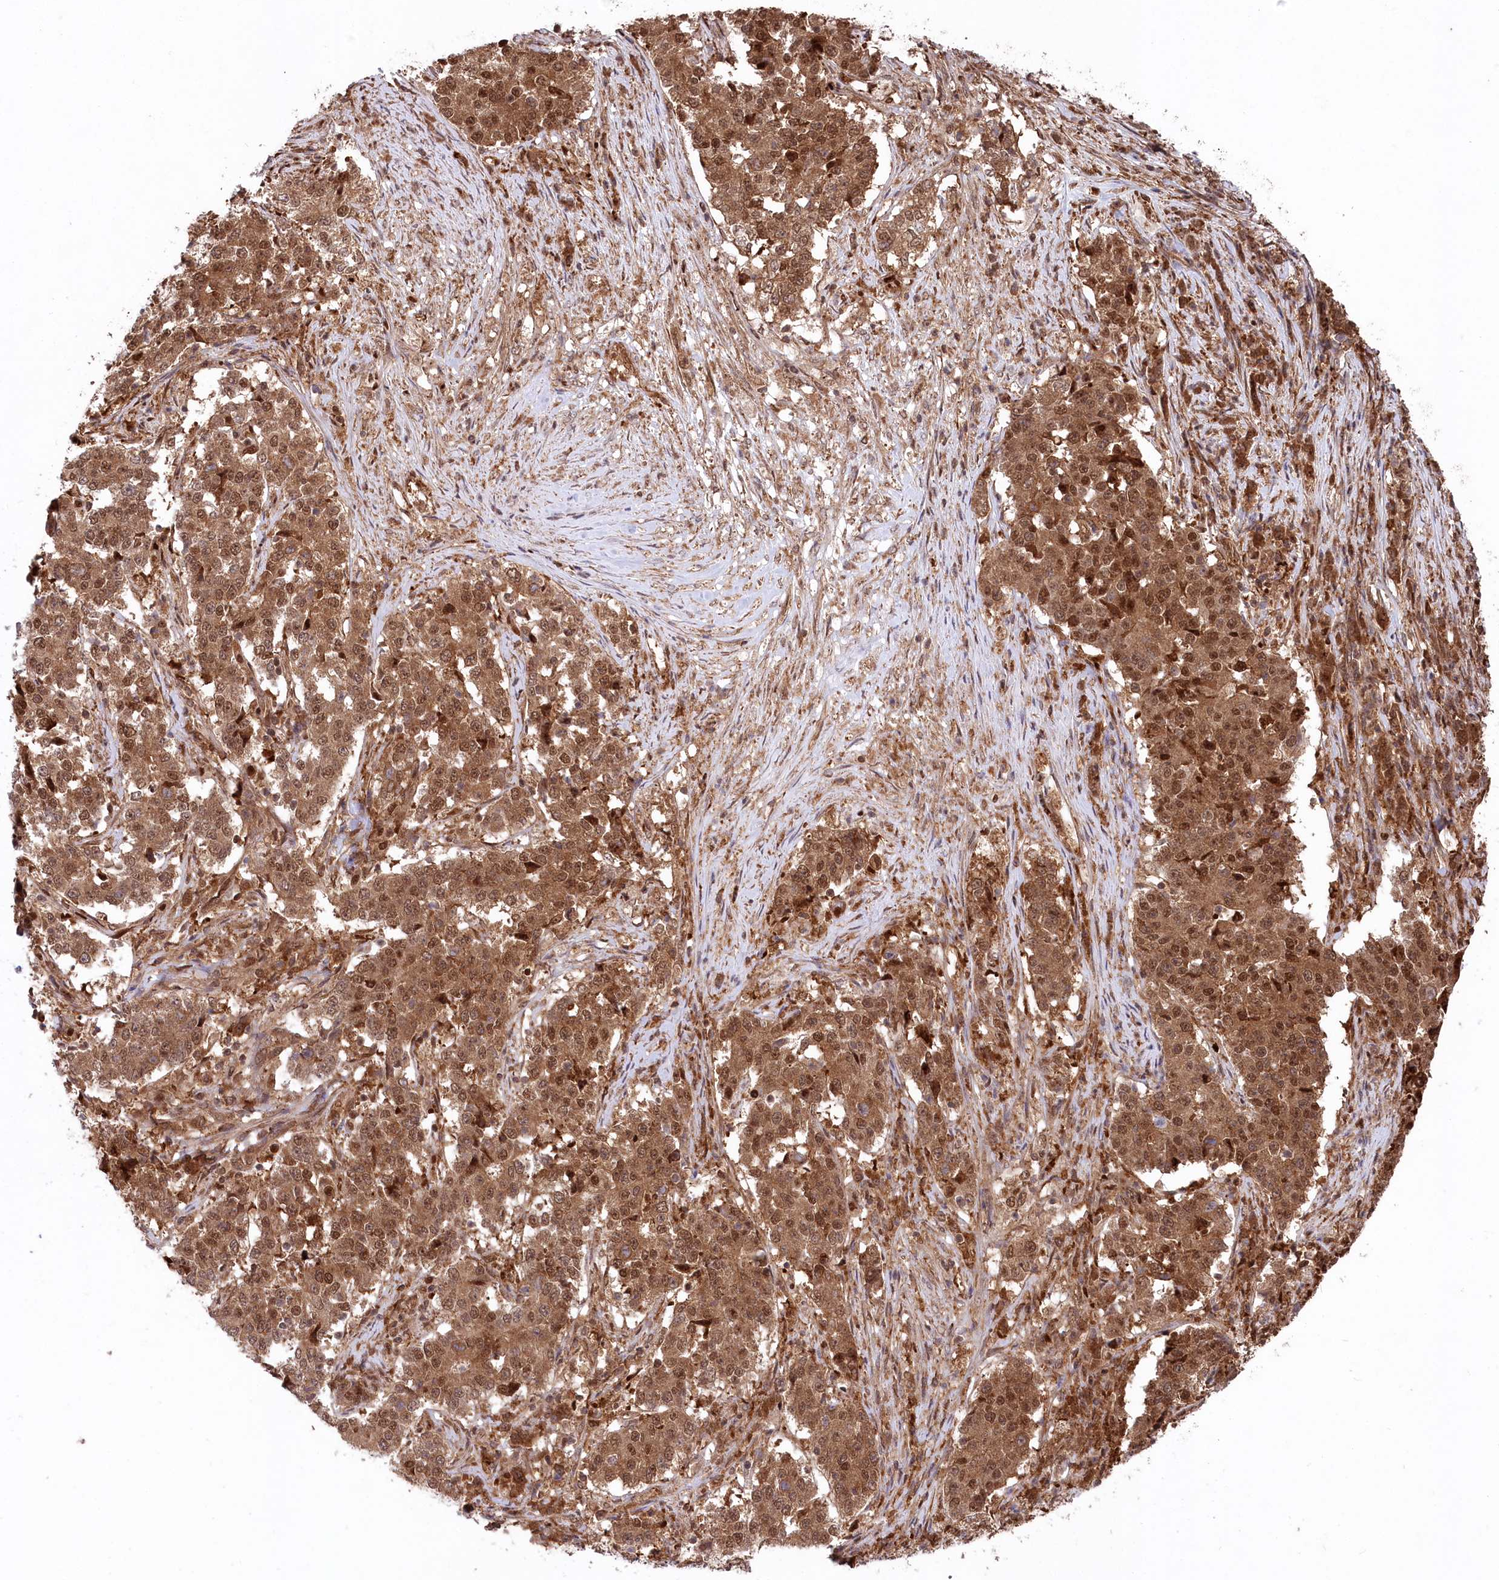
{"staining": {"intensity": "strong", "quantity": ">75%", "location": "cytoplasmic/membranous,nuclear"}, "tissue": "stomach cancer", "cell_type": "Tumor cells", "image_type": "cancer", "snomed": [{"axis": "morphology", "description": "Adenocarcinoma, NOS"}, {"axis": "topography", "description": "Stomach"}], "caption": "DAB (3,3'-diaminobenzidine) immunohistochemical staining of stomach cancer shows strong cytoplasmic/membranous and nuclear protein positivity in about >75% of tumor cells.", "gene": "PSMA1", "patient": {"sex": "male", "age": 59}}